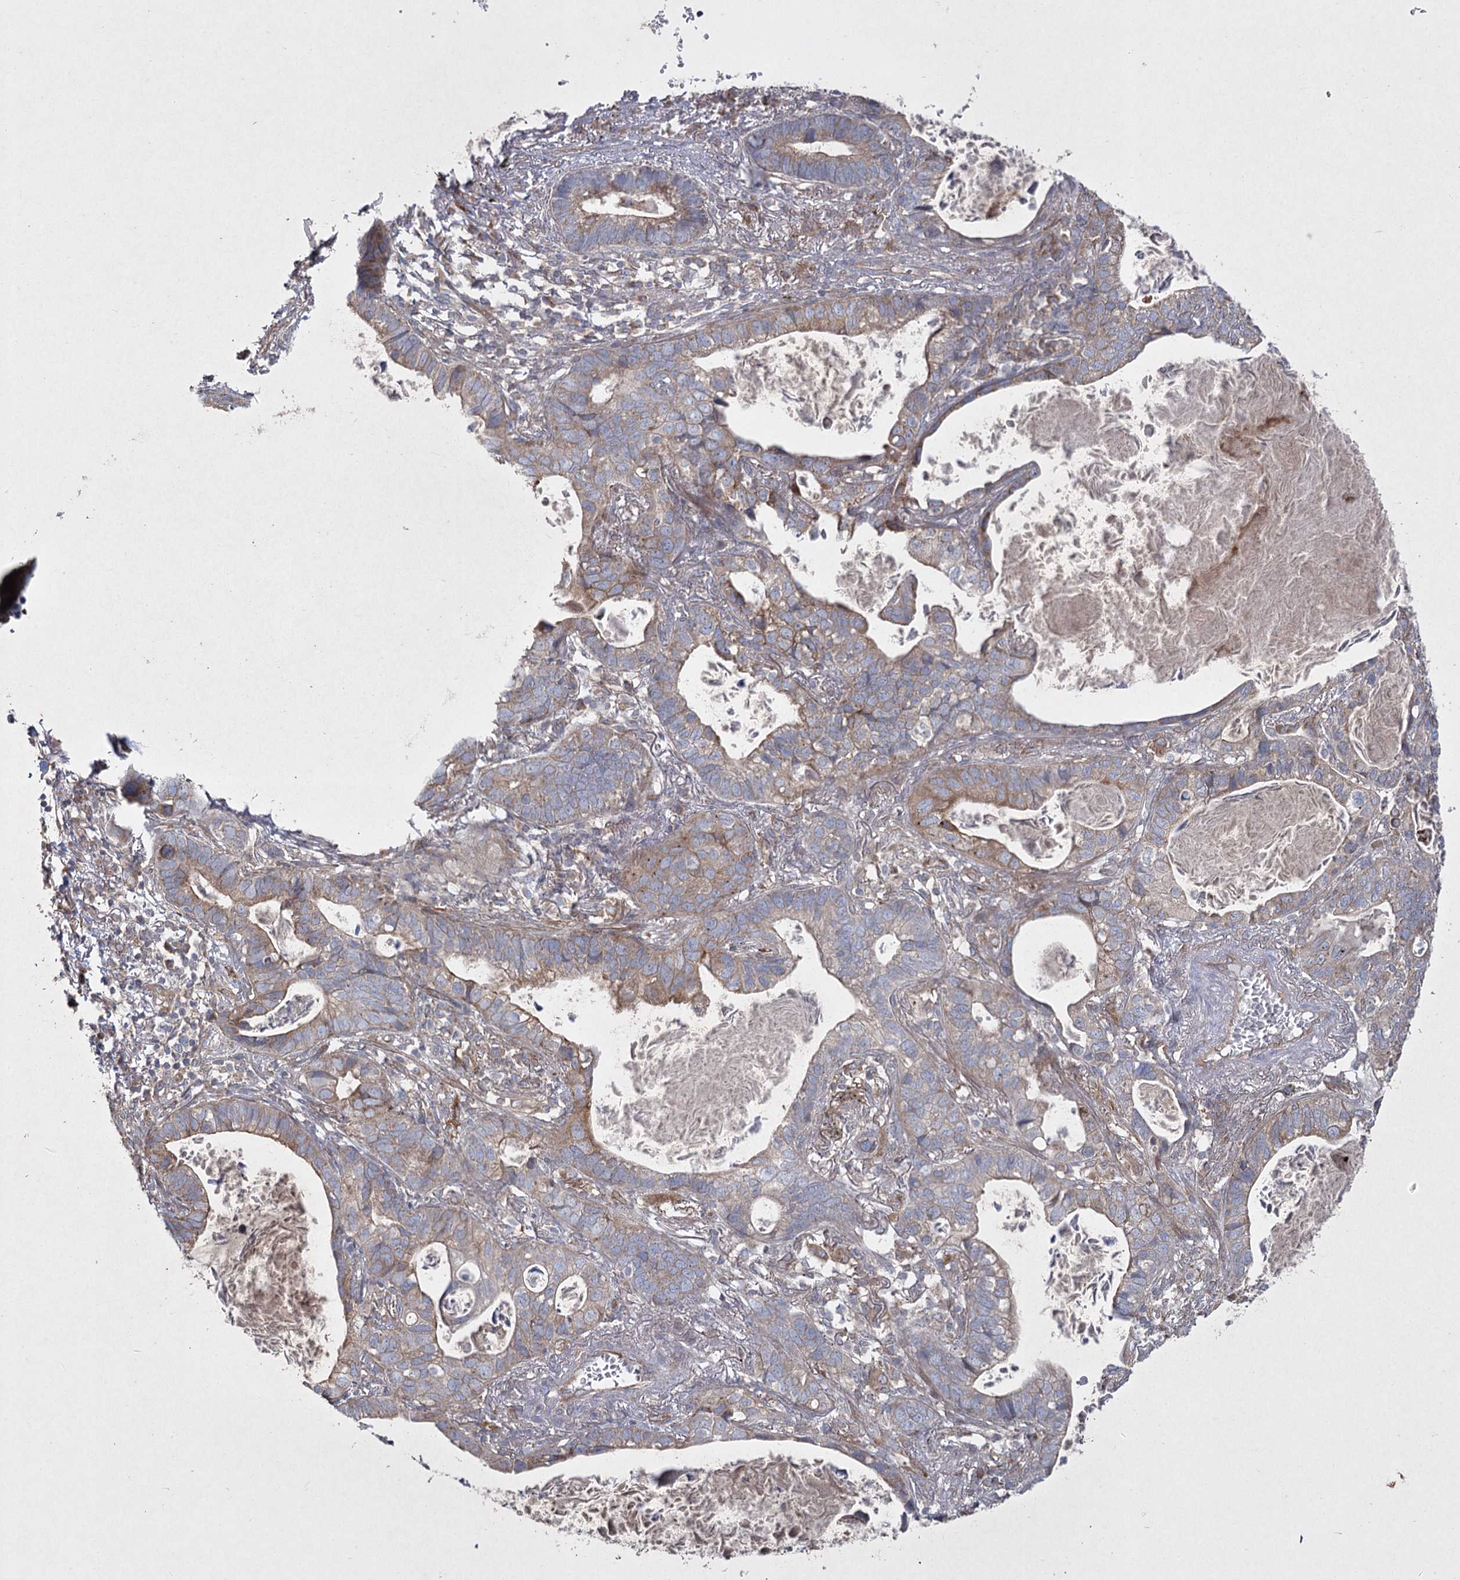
{"staining": {"intensity": "weak", "quantity": ">75%", "location": "cytoplasmic/membranous"}, "tissue": "lung cancer", "cell_type": "Tumor cells", "image_type": "cancer", "snomed": [{"axis": "morphology", "description": "Adenocarcinoma, NOS"}, {"axis": "topography", "description": "Lung"}], "caption": "Immunohistochemical staining of lung cancer reveals low levels of weak cytoplasmic/membranous protein staining in approximately >75% of tumor cells.", "gene": "SH3TC1", "patient": {"sex": "male", "age": 67}}